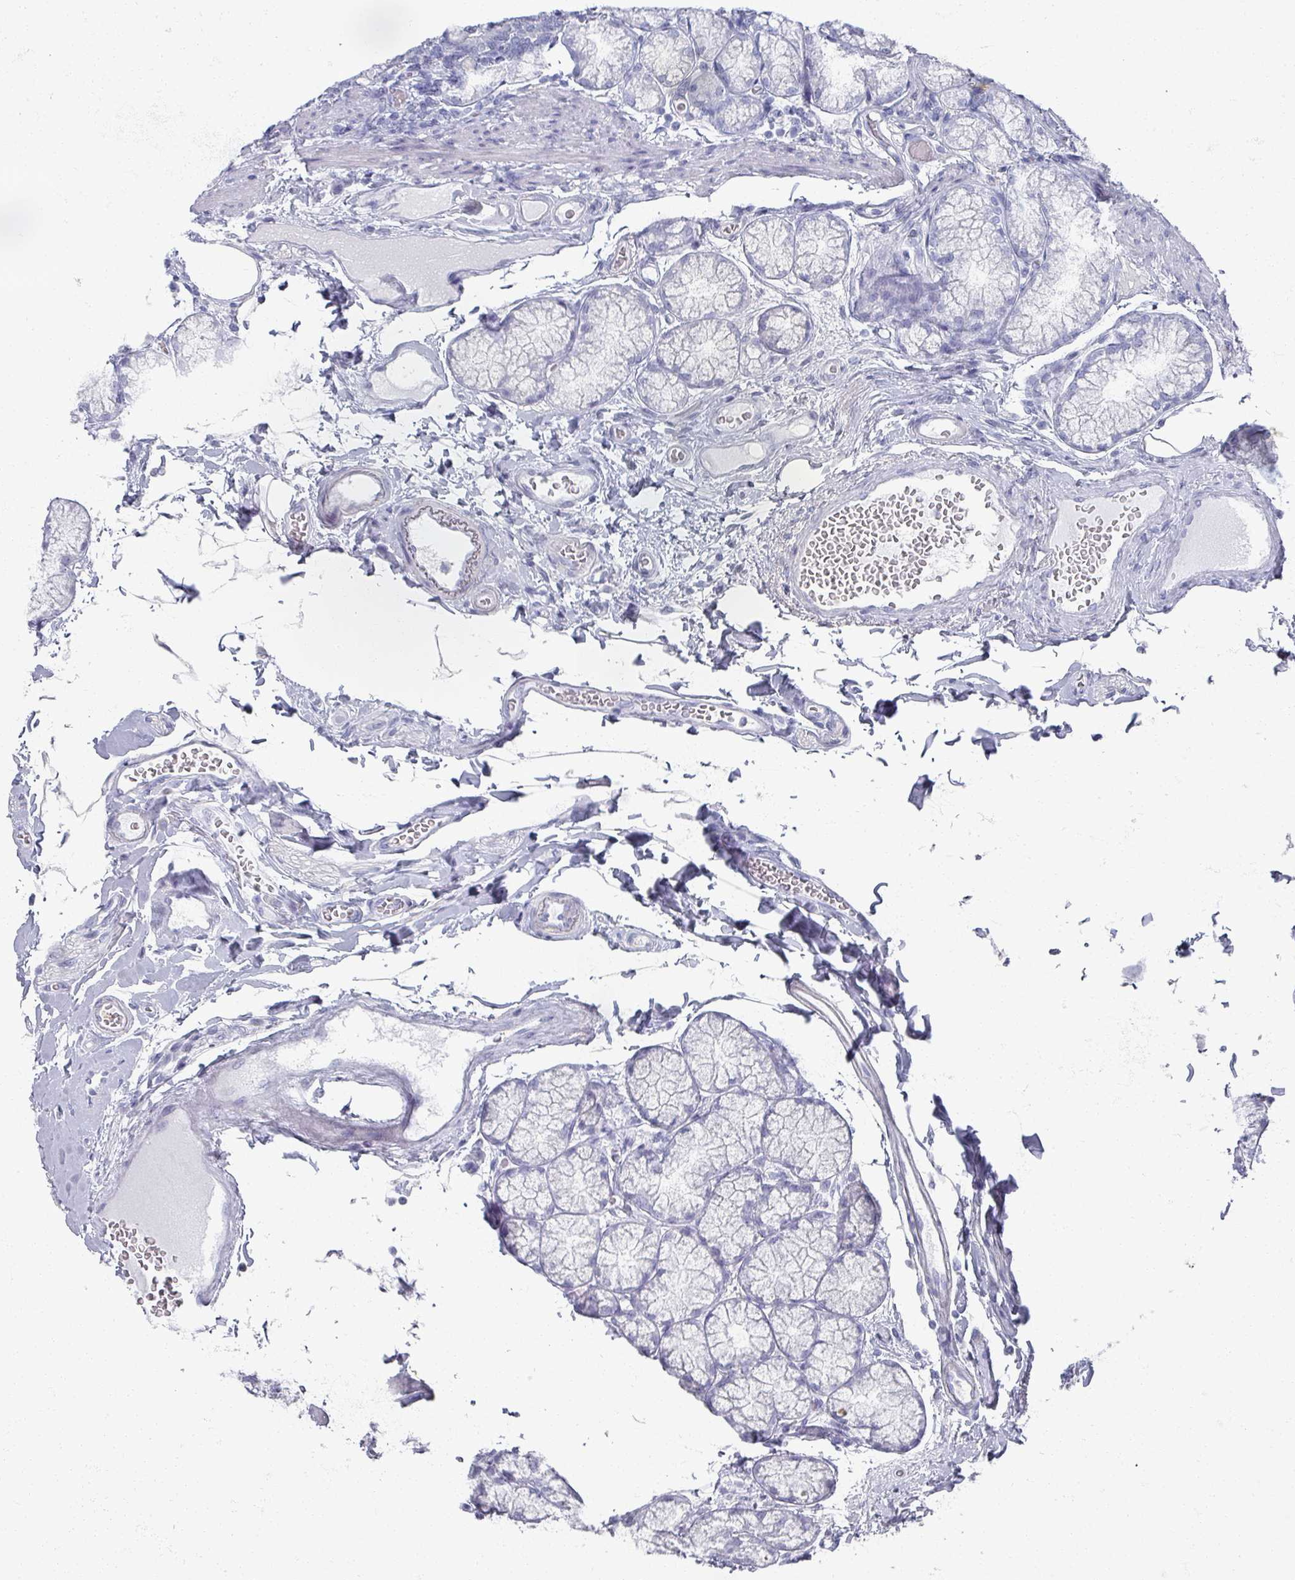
{"staining": {"intensity": "negative", "quantity": "none", "location": "none"}, "tissue": "duodenum", "cell_type": "Glandular cells", "image_type": "normal", "snomed": [{"axis": "morphology", "description": "Normal tissue, NOS"}, {"axis": "topography", "description": "Duodenum"}], "caption": "DAB (3,3'-diaminobenzidine) immunohistochemical staining of unremarkable human duodenum reveals no significant expression in glandular cells.", "gene": "OMG", "patient": {"sex": "female", "age": 67}}